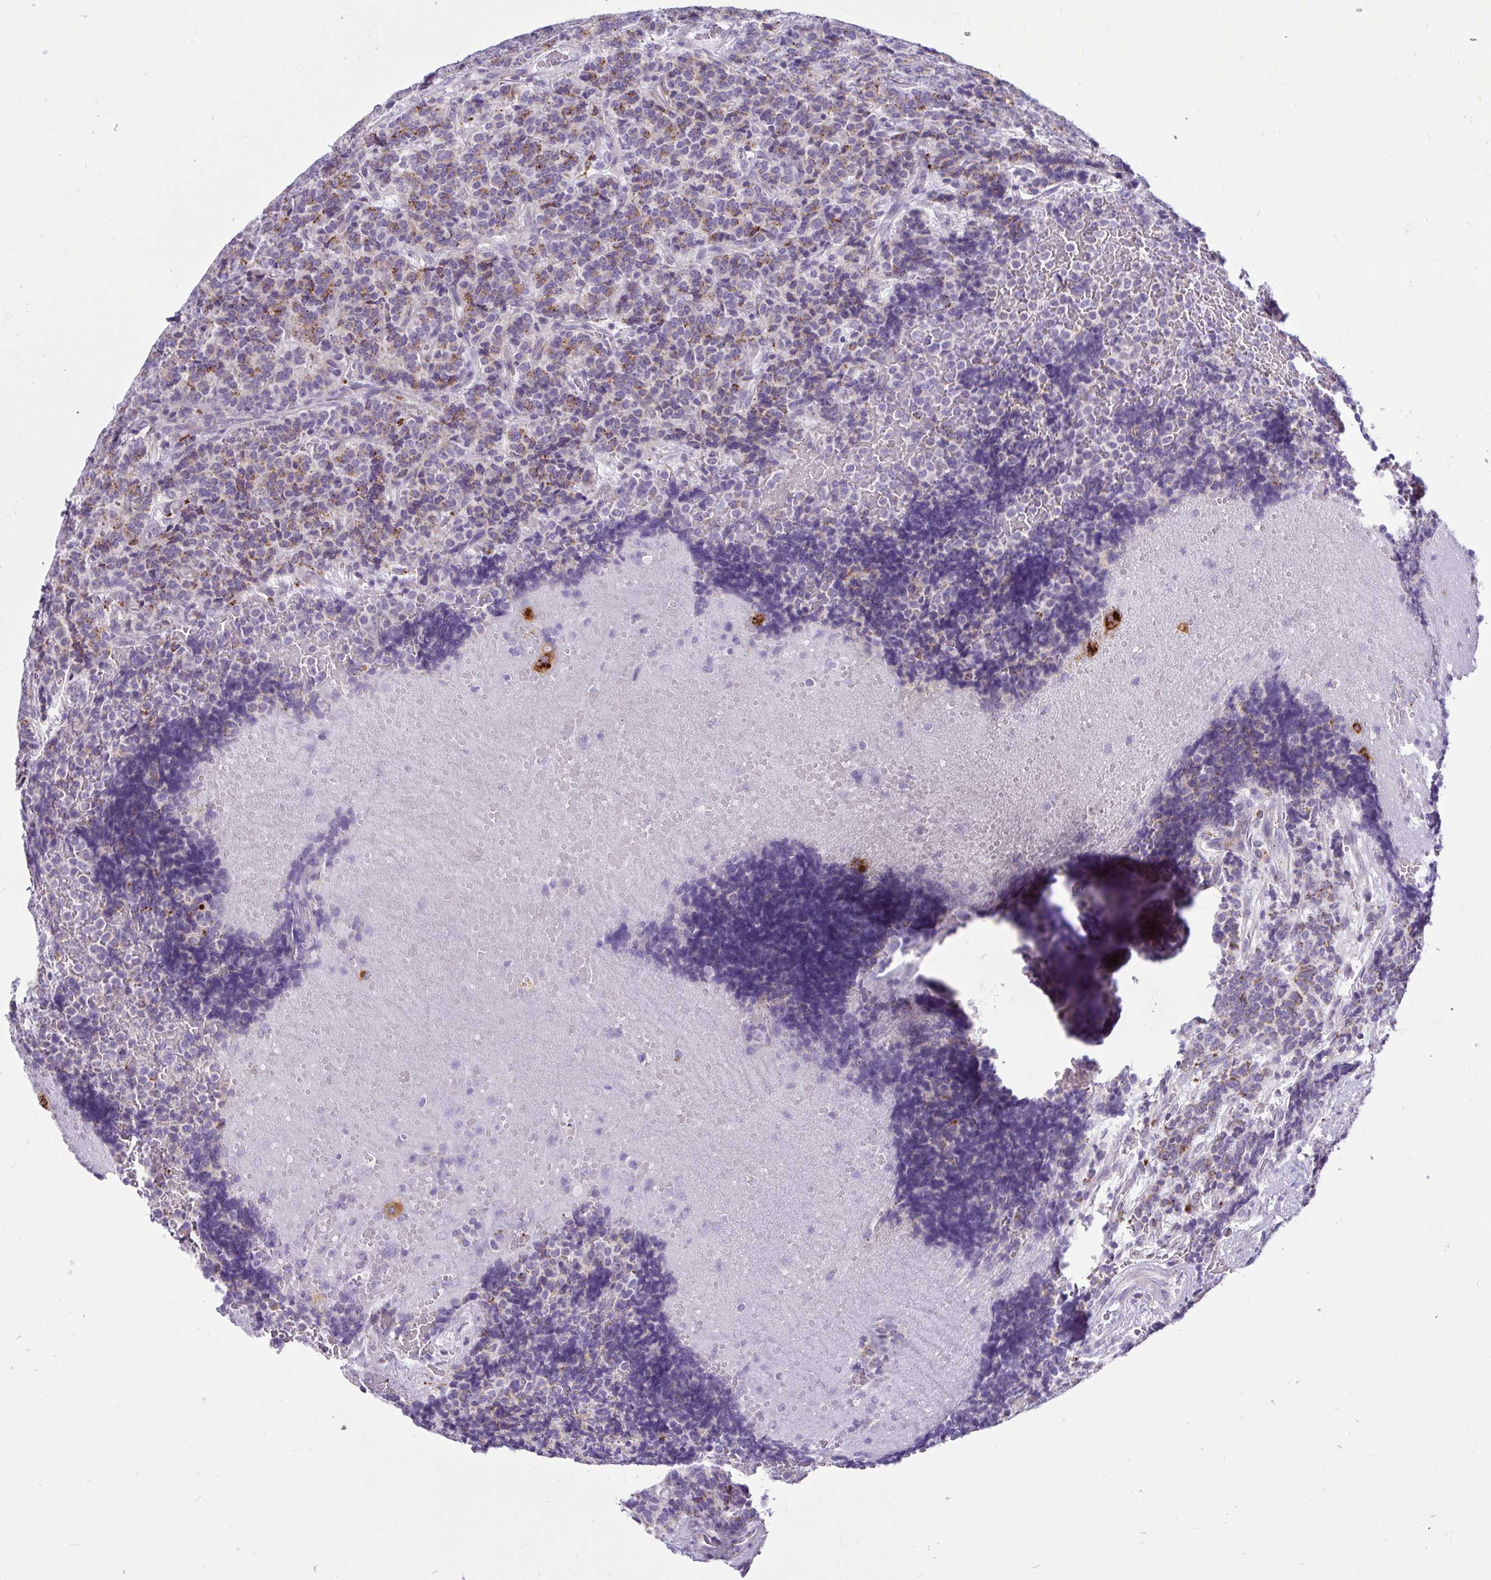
{"staining": {"intensity": "weak", "quantity": "25%-75%", "location": "cytoplasmic/membranous"}, "tissue": "carcinoid", "cell_type": "Tumor cells", "image_type": "cancer", "snomed": [{"axis": "morphology", "description": "Carcinoid, malignant, NOS"}, {"axis": "topography", "description": "Pancreas"}], "caption": "Human carcinoid (malignant) stained for a protein (brown) exhibits weak cytoplasmic/membranous positive expression in approximately 25%-75% of tumor cells.", "gene": "CTSZ", "patient": {"sex": "male", "age": 36}}